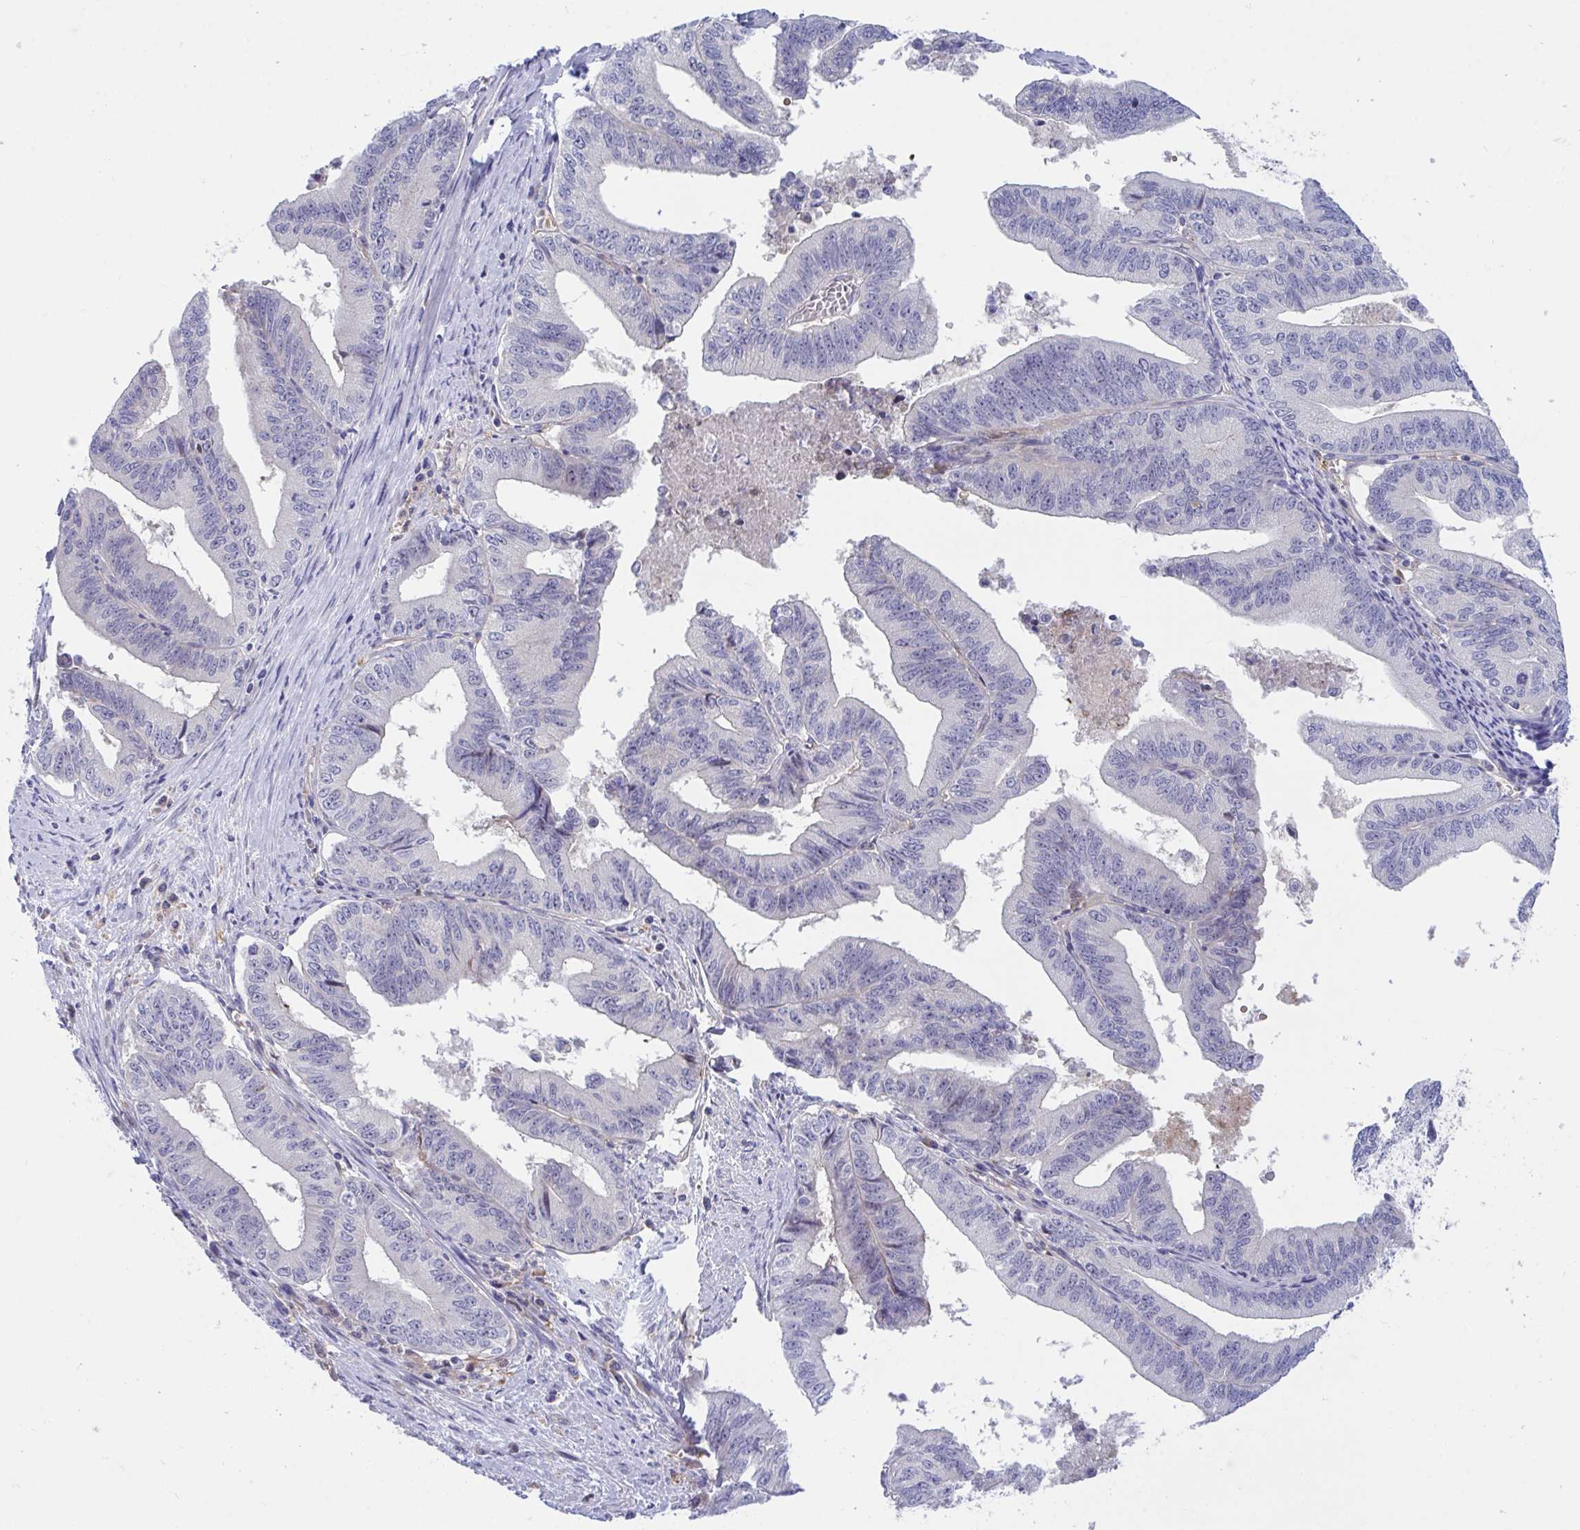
{"staining": {"intensity": "negative", "quantity": "none", "location": "none"}, "tissue": "endometrial cancer", "cell_type": "Tumor cells", "image_type": "cancer", "snomed": [{"axis": "morphology", "description": "Adenocarcinoma, NOS"}, {"axis": "topography", "description": "Endometrium"}], "caption": "IHC histopathology image of human adenocarcinoma (endometrial) stained for a protein (brown), which reveals no positivity in tumor cells.", "gene": "CENPQ", "patient": {"sex": "female", "age": 65}}